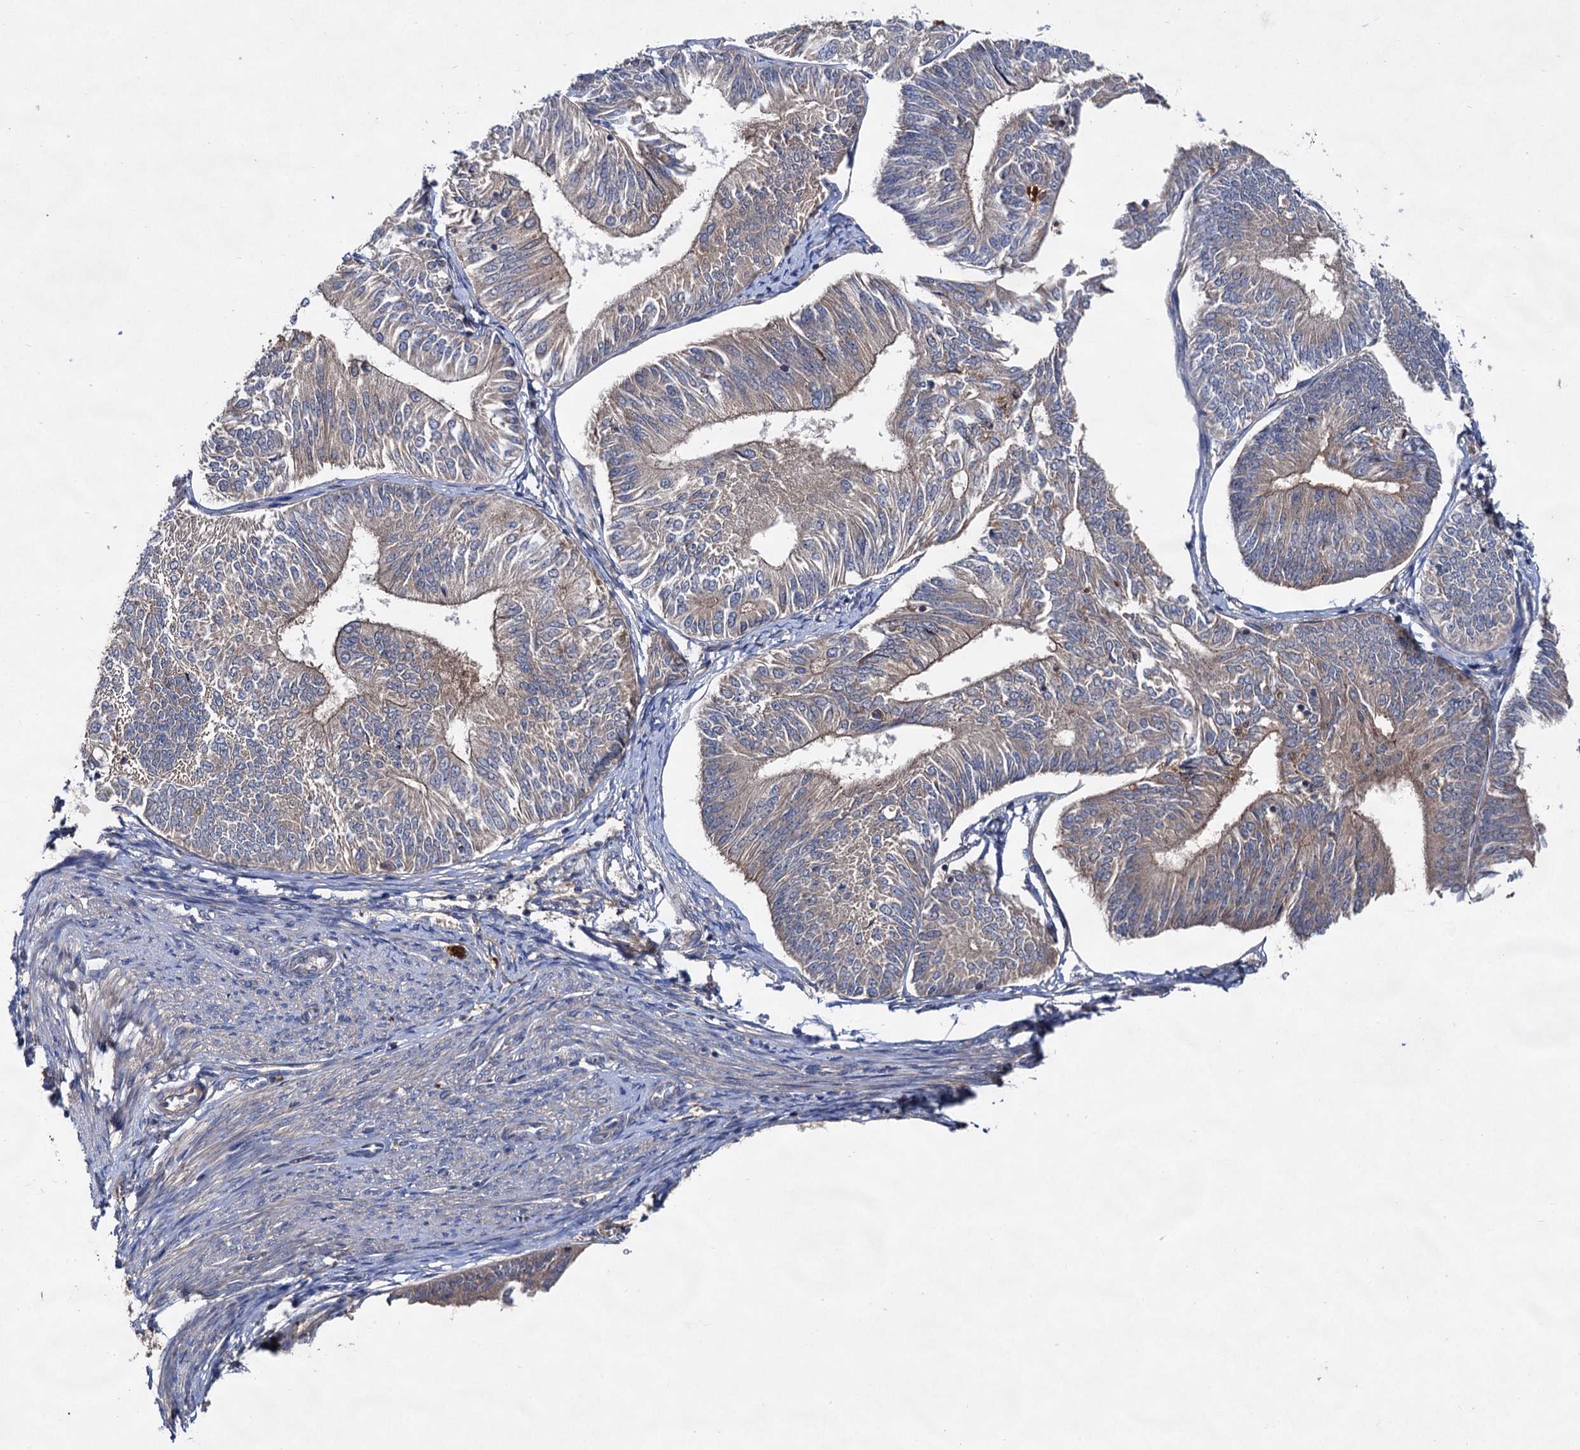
{"staining": {"intensity": "weak", "quantity": "25%-75%", "location": "cytoplasmic/membranous"}, "tissue": "endometrial cancer", "cell_type": "Tumor cells", "image_type": "cancer", "snomed": [{"axis": "morphology", "description": "Adenocarcinoma, NOS"}, {"axis": "topography", "description": "Endometrium"}], "caption": "A high-resolution photomicrograph shows IHC staining of endometrial cancer, which exhibits weak cytoplasmic/membranous staining in approximately 25%-75% of tumor cells.", "gene": "VPS29", "patient": {"sex": "female", "age": 58}}